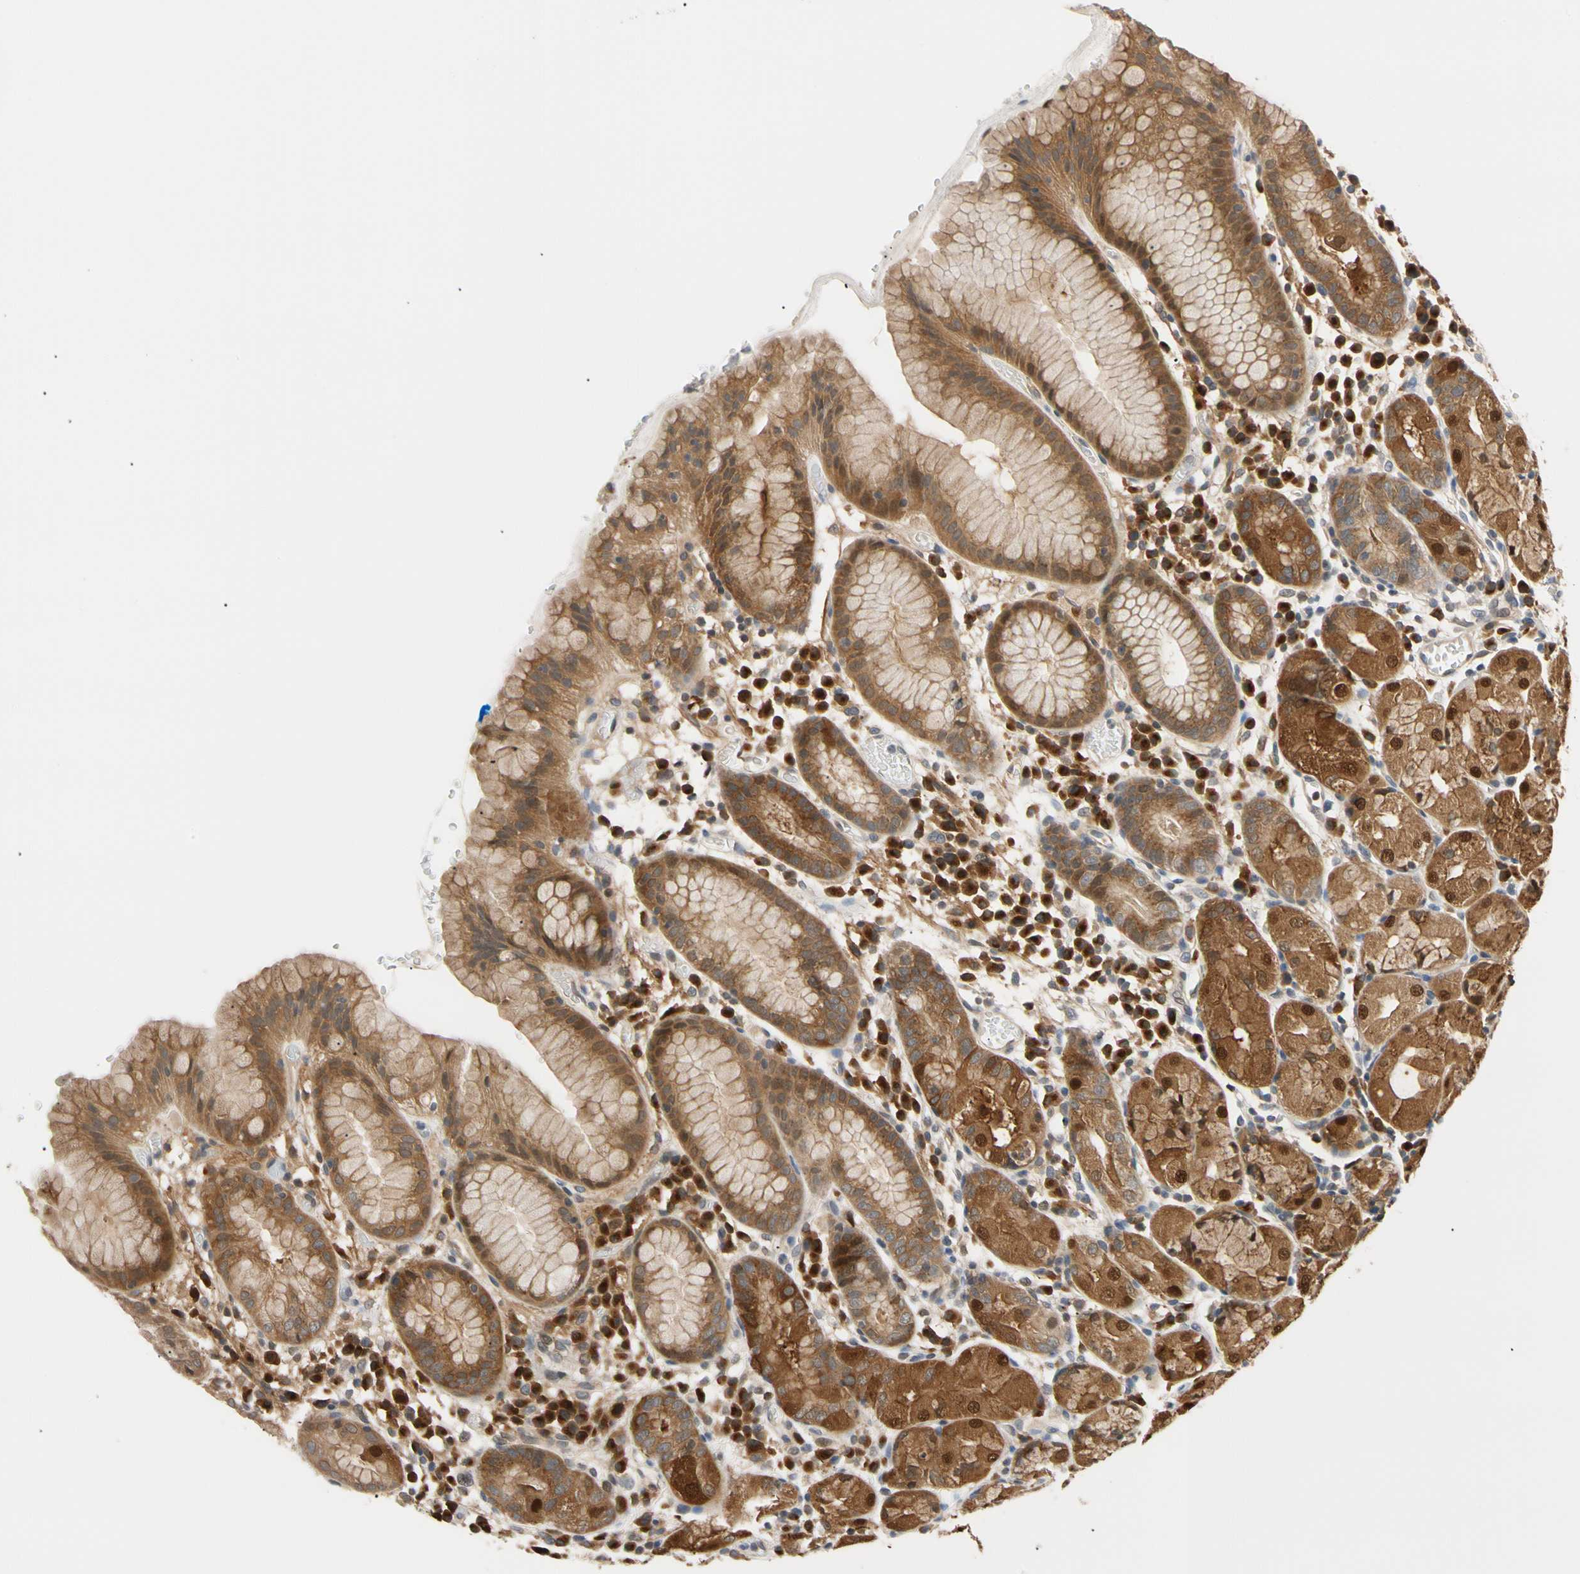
{"staining": {"intensity": "strong", "quantity": ">75%", "location": "cytoplasmic/membranous"}, "tissue": "stomach", "cell_type": "Glandular cells", "image_type": "normal", "snomed": [{"axis": "morphology", "description": "Normal tissue, NOS"}, {"axis": "topography", "description": "Stomach"}, {"axis": "topography", "description": "Stomach, lower"}], "caption": "Benign stomach was stained to show a protein in brown. There is high levels of strong cytoplasmic/membranous expression in about >75% of glandular cells.", "gene": "SEC23B", "patient": {"sex": "female", "age": 75}}